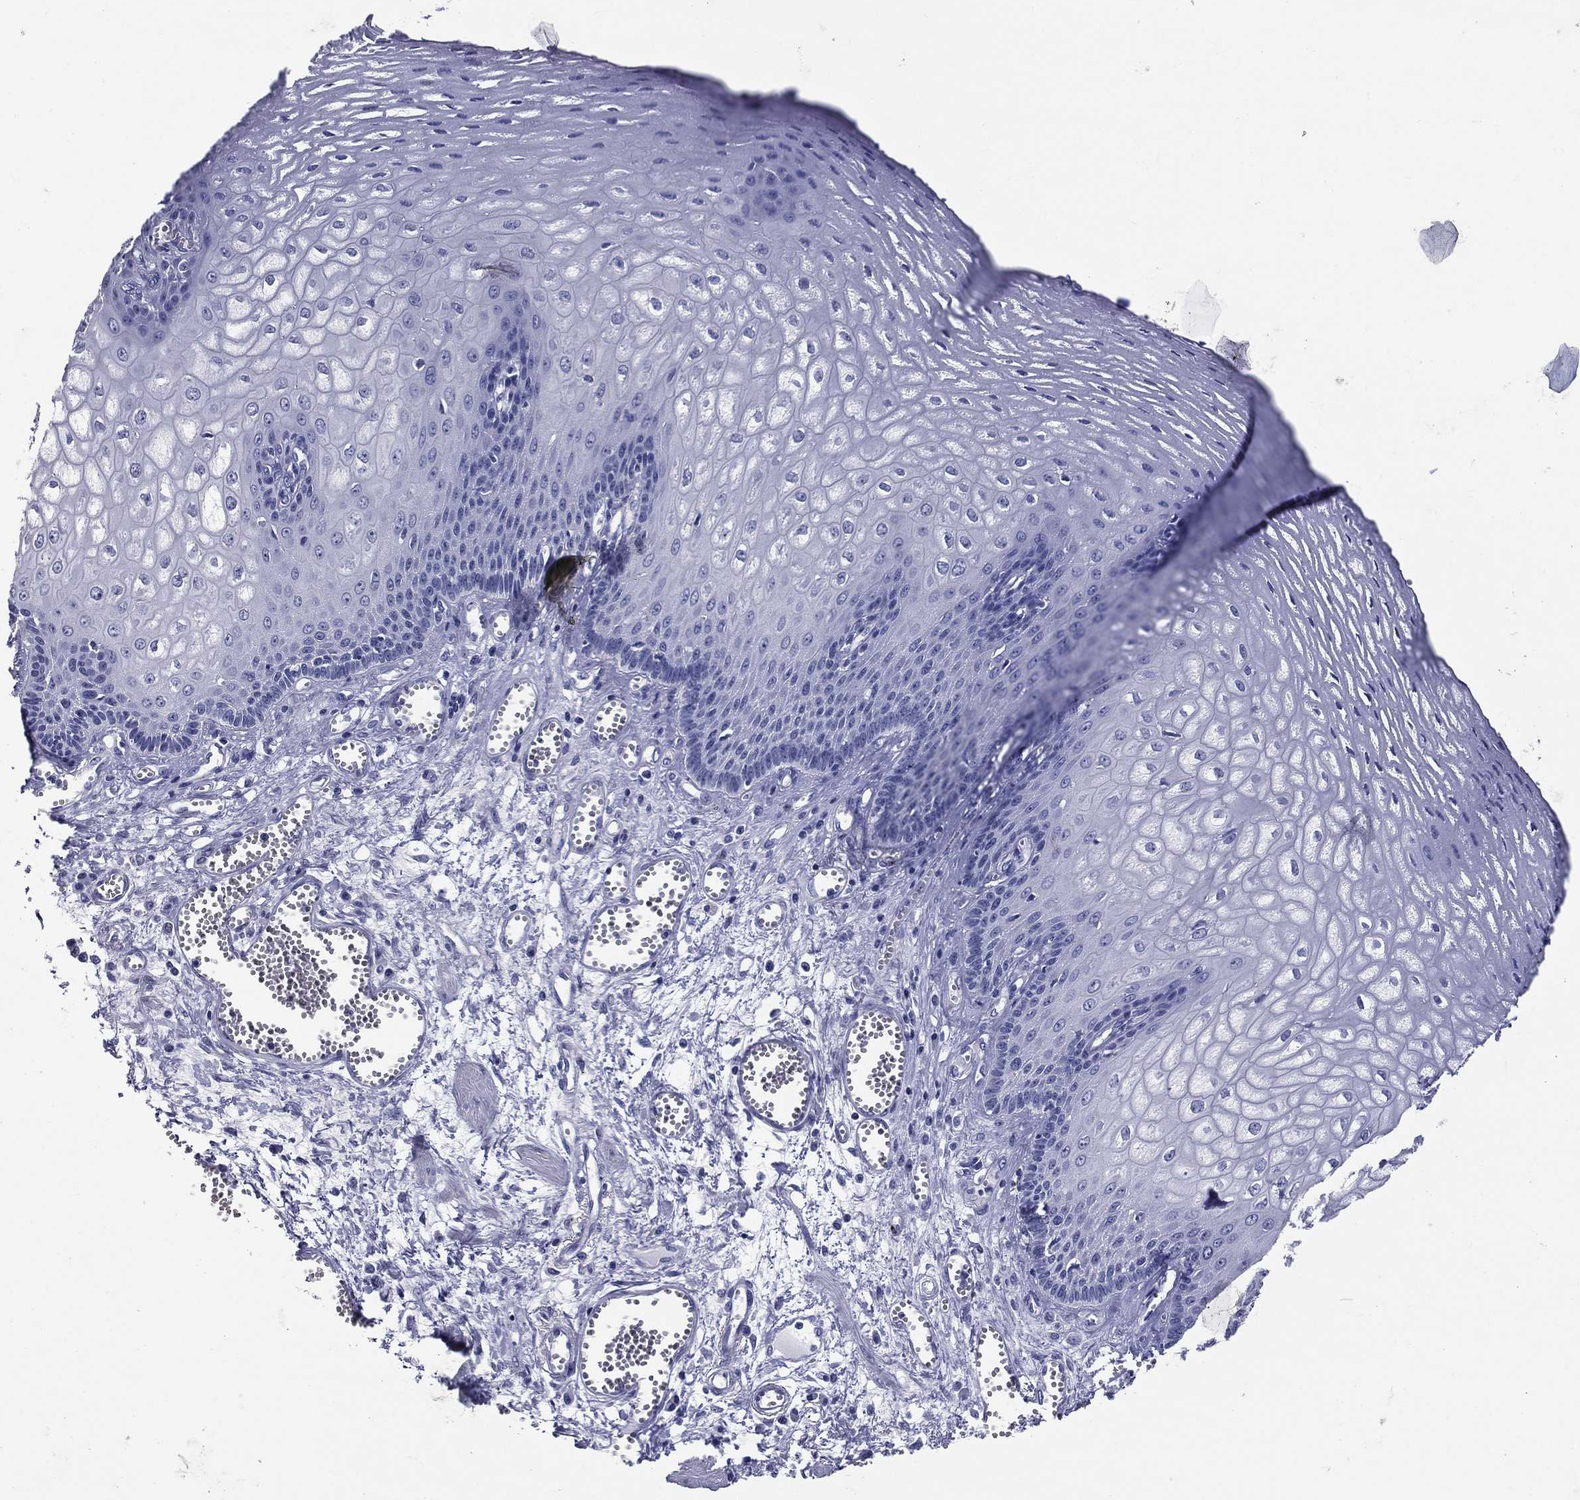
{"staining": {"intensity": "negative", "quantity": "none", "location": "none"}, "tissue": "esophagus", "cell_type": "Squamous epithelial cells", "image_type": "normal", "snomed": [{"axis": "morphology", "description": "Normal tissue, NOS"}, {"axis": "topography", "description": "Esophagus"}], "caption": "A micrograph of esophagus stained for a protein displays no brown staining in squamous epithelial cells.", "gene": "ACE2", "patient": {"sex": "male", "age": 58}}